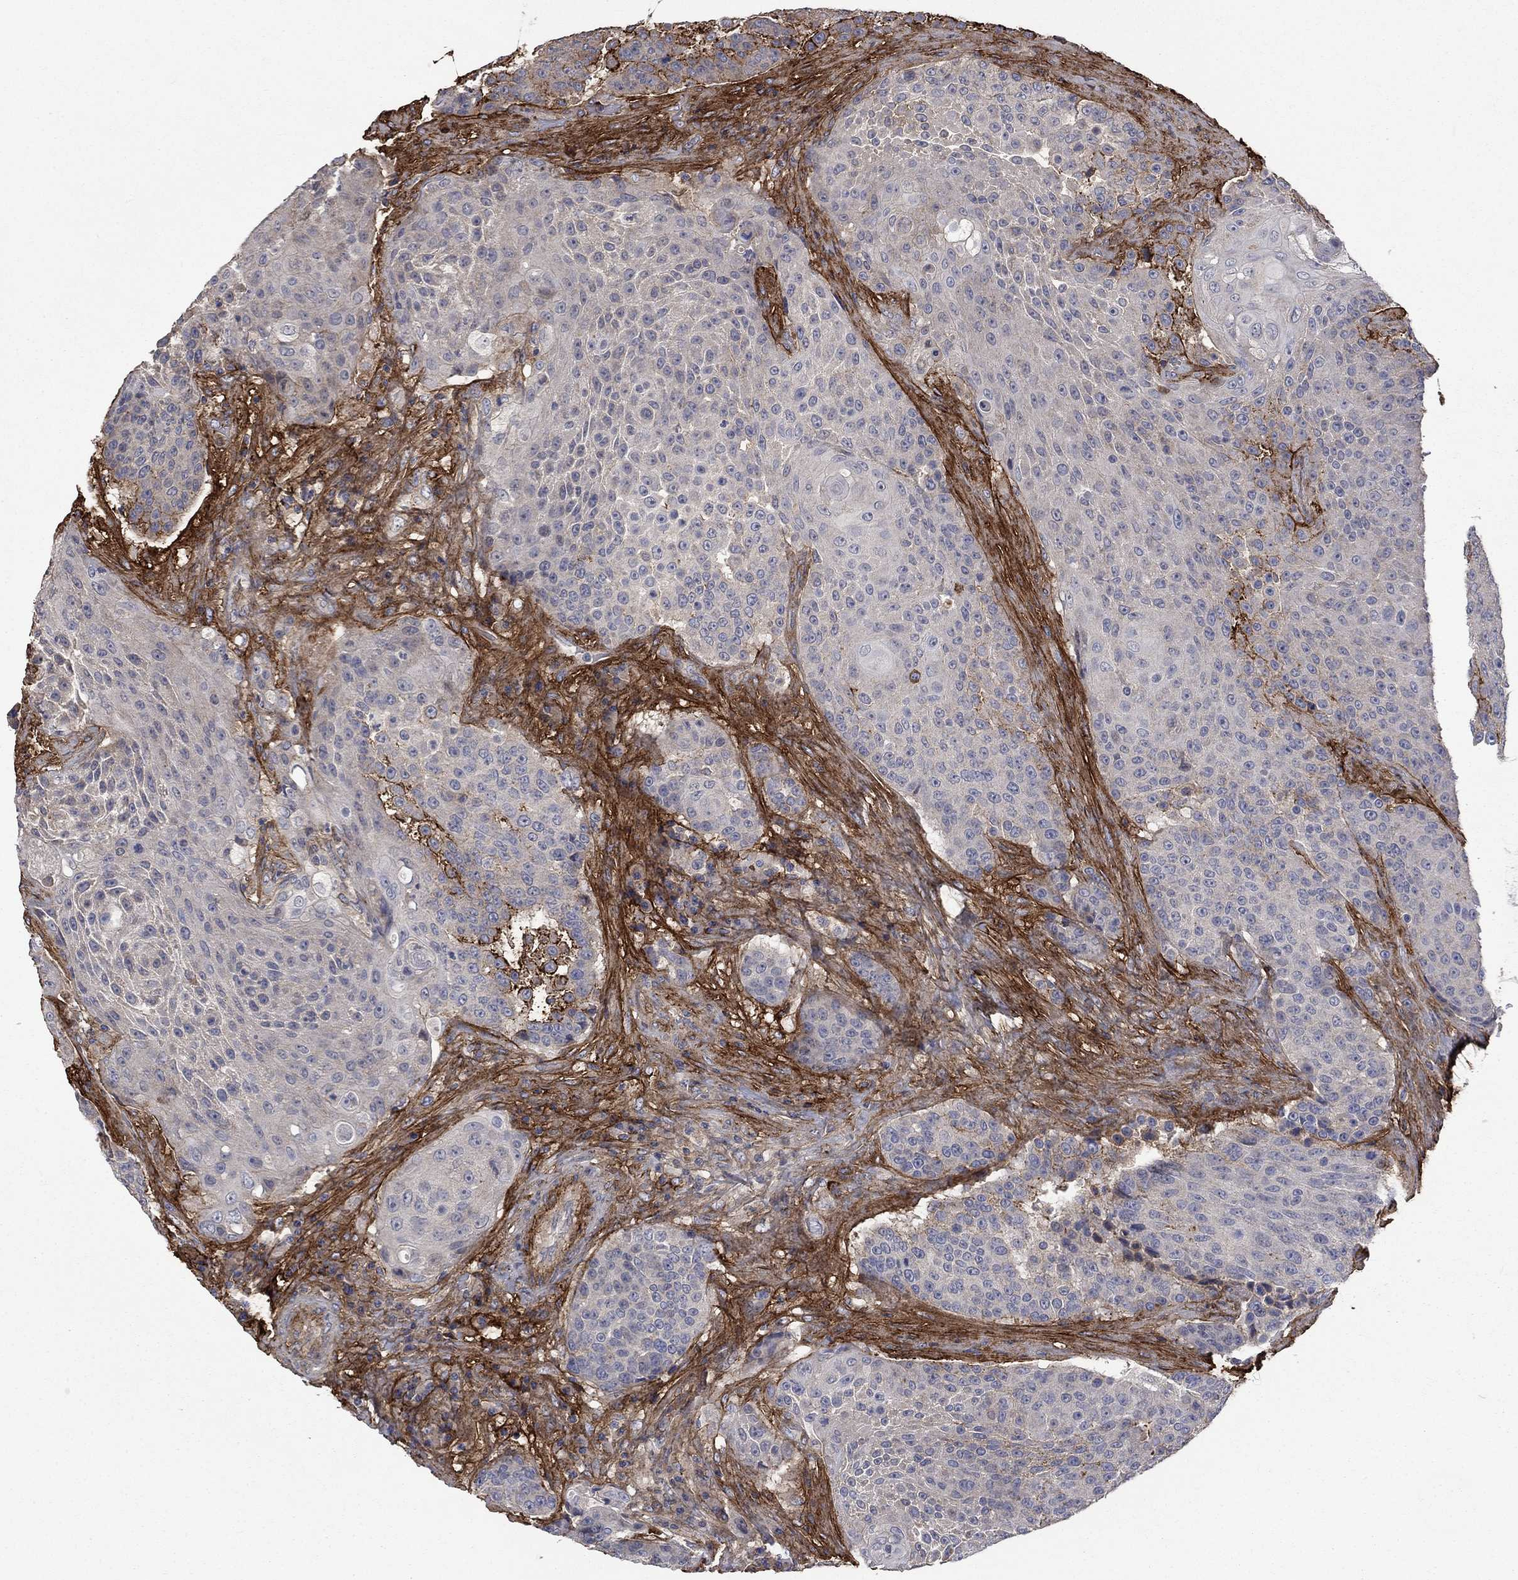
{"staining": {"intensity": "negative", "quantity": "none", "location": "none"}, "tissue": "urothelial cancer", "cell_type": "Tumor cells", "image_type": "cancer", "snomed": [{"axis": "morphology", "description": "Urothelial carcinoma, High grade"}, {"axis": "topography", "description": "Urinary bladder"}], "caption": "Immunohistochemical staining of urothelial cancer displays no significant positivity in tumor cells.", "gene": "VCAN", "patient": {"sex": "female", "age": 63}}